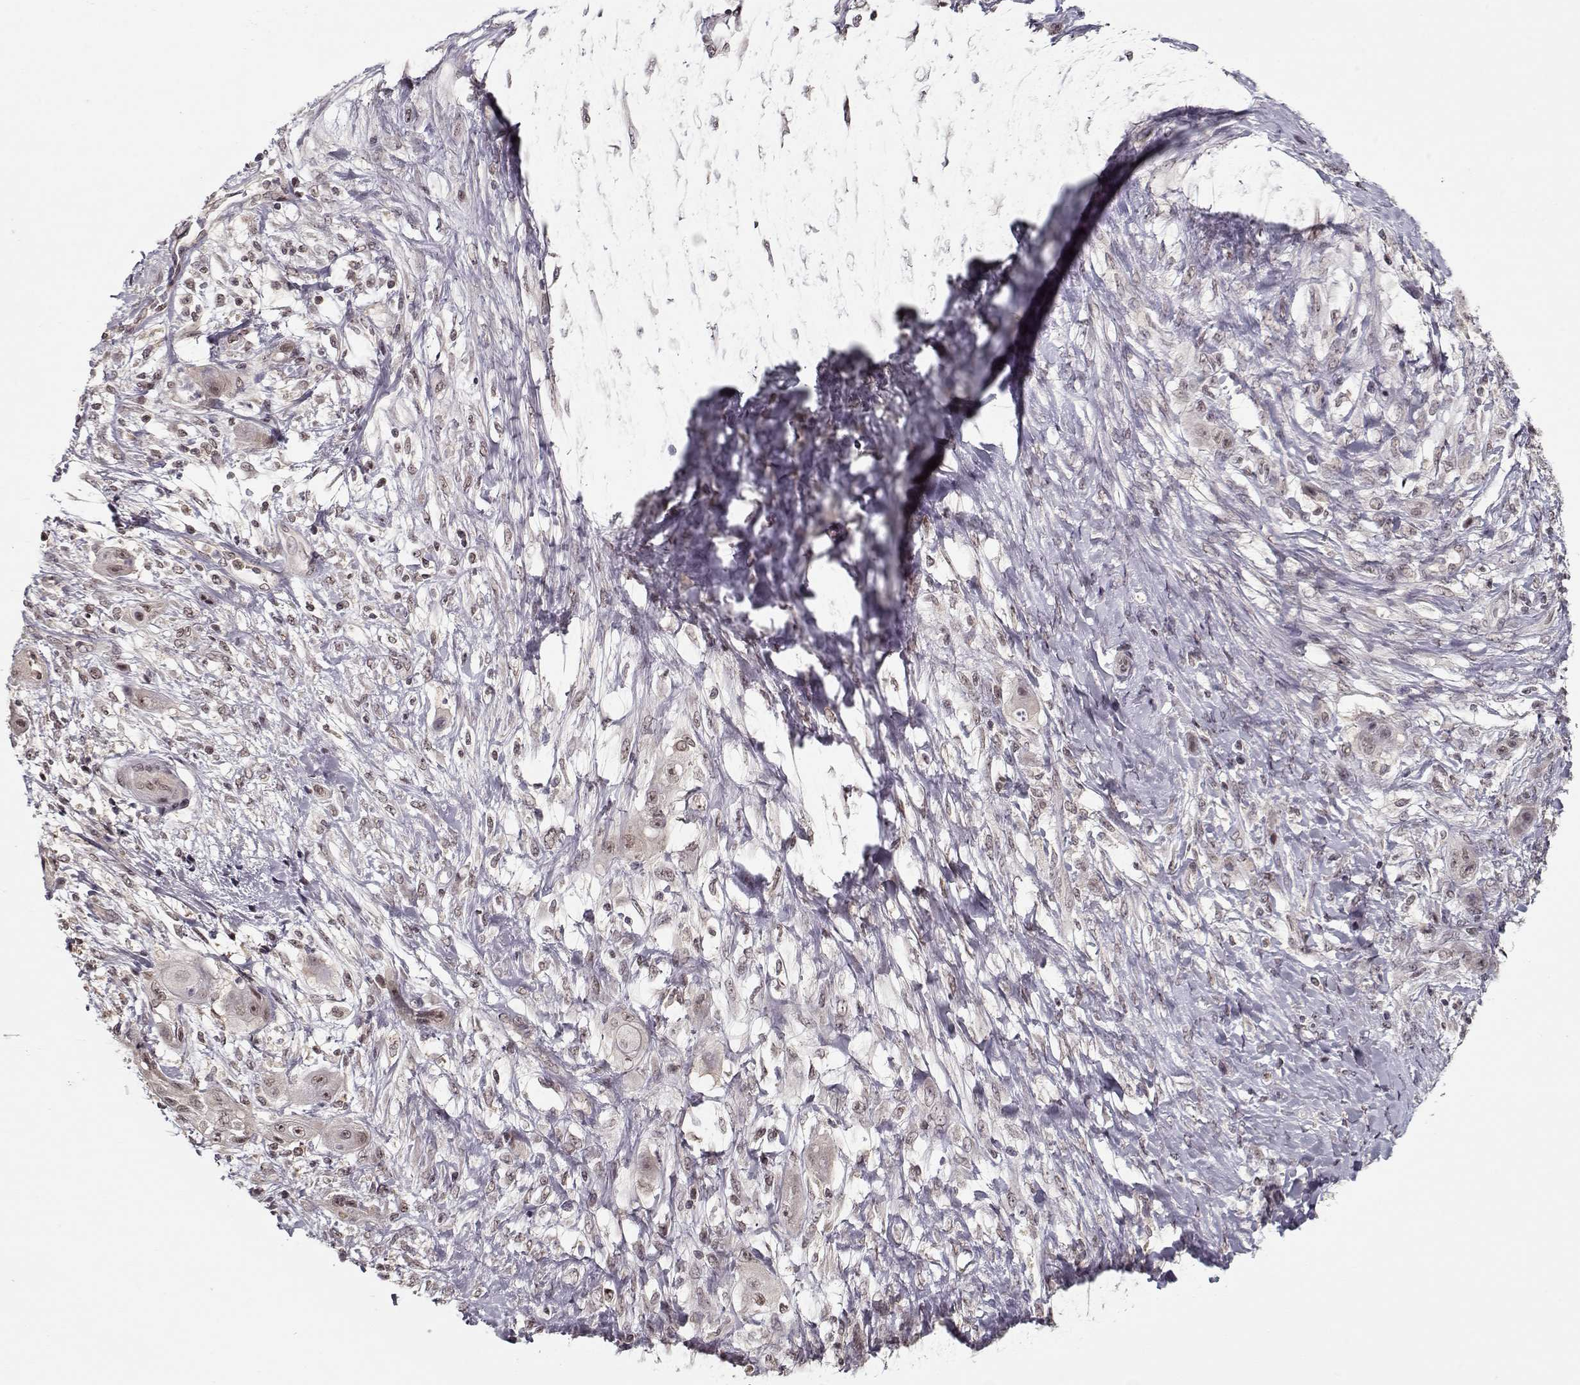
{"staining": {"intensity": "weak", "quantity": ">75%", "location": "nuclear"}, "tissue": "skin cancer", "cell_type": "Tumor cells", "image_type": "cancer", "snomed": [{"axis": "morphology", "description": "Squamous cell carcinoma, NOS"}, {"axis": "topography", "description": "Skin"}], "caption": "Skin cancer stained with a protein marker demonstrates weak staining in tumor cells.", "gene": "TESPA1", "patient": {"sex": "male", "age": 62}}